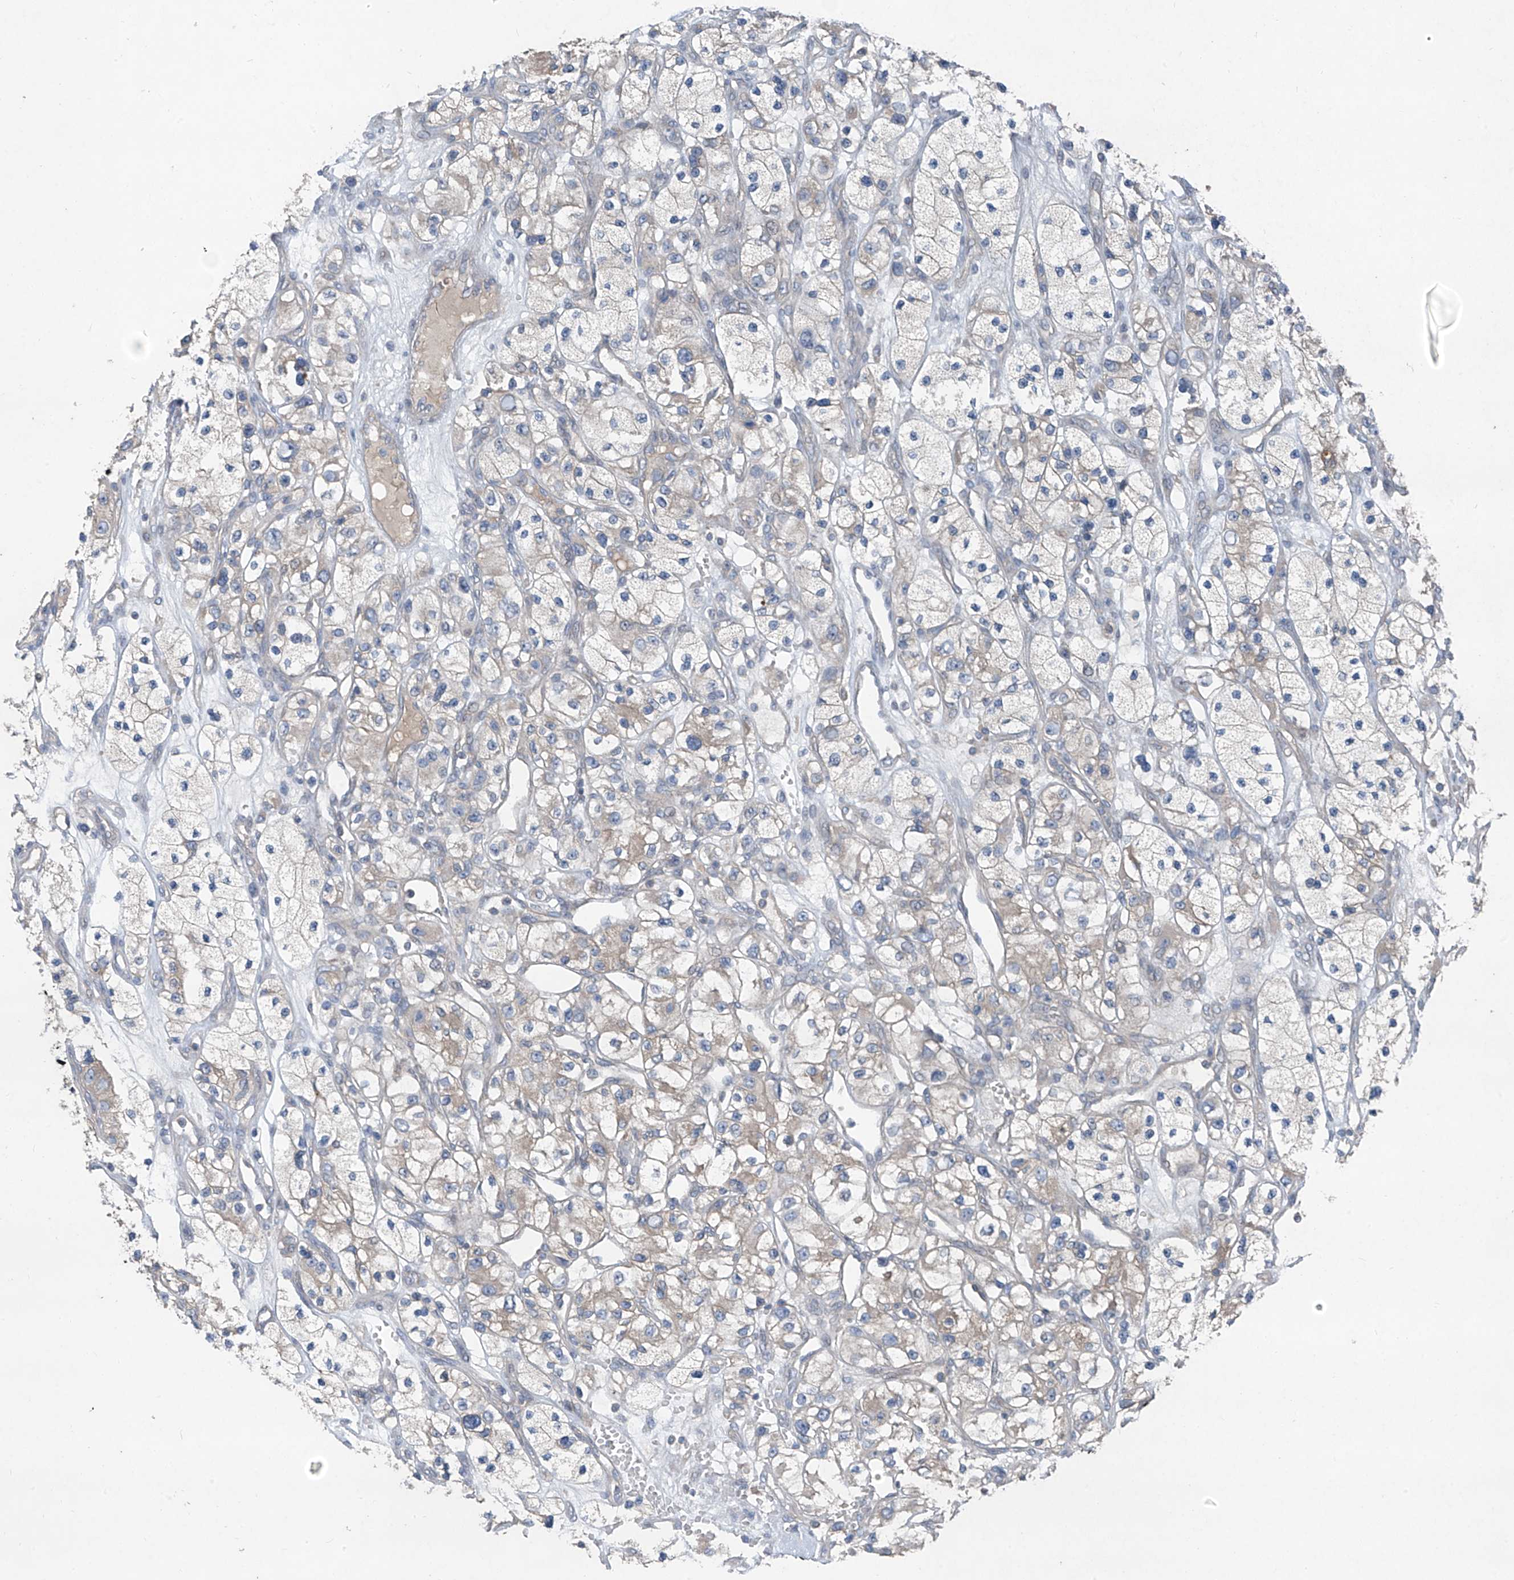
{"staining": {"intensity": "negative", "quantity": "none", "location": "none"}, "tissue": "renal cancer", "cell_type": "Tumor cells", "image_type": "cancer", "snomed": [{"axis": "morphology", "description": "Adenocarcinoma, NOS"}, {"axis": "topography", "description": "Kidney"}], "caption": "Renal adenocarcinoma stained for a protein using immunohistochemistry (IHC) displays no positivity tumor cells.", "gene": "FOXRED2", "patient": {"sex": "female", "age": 57}}